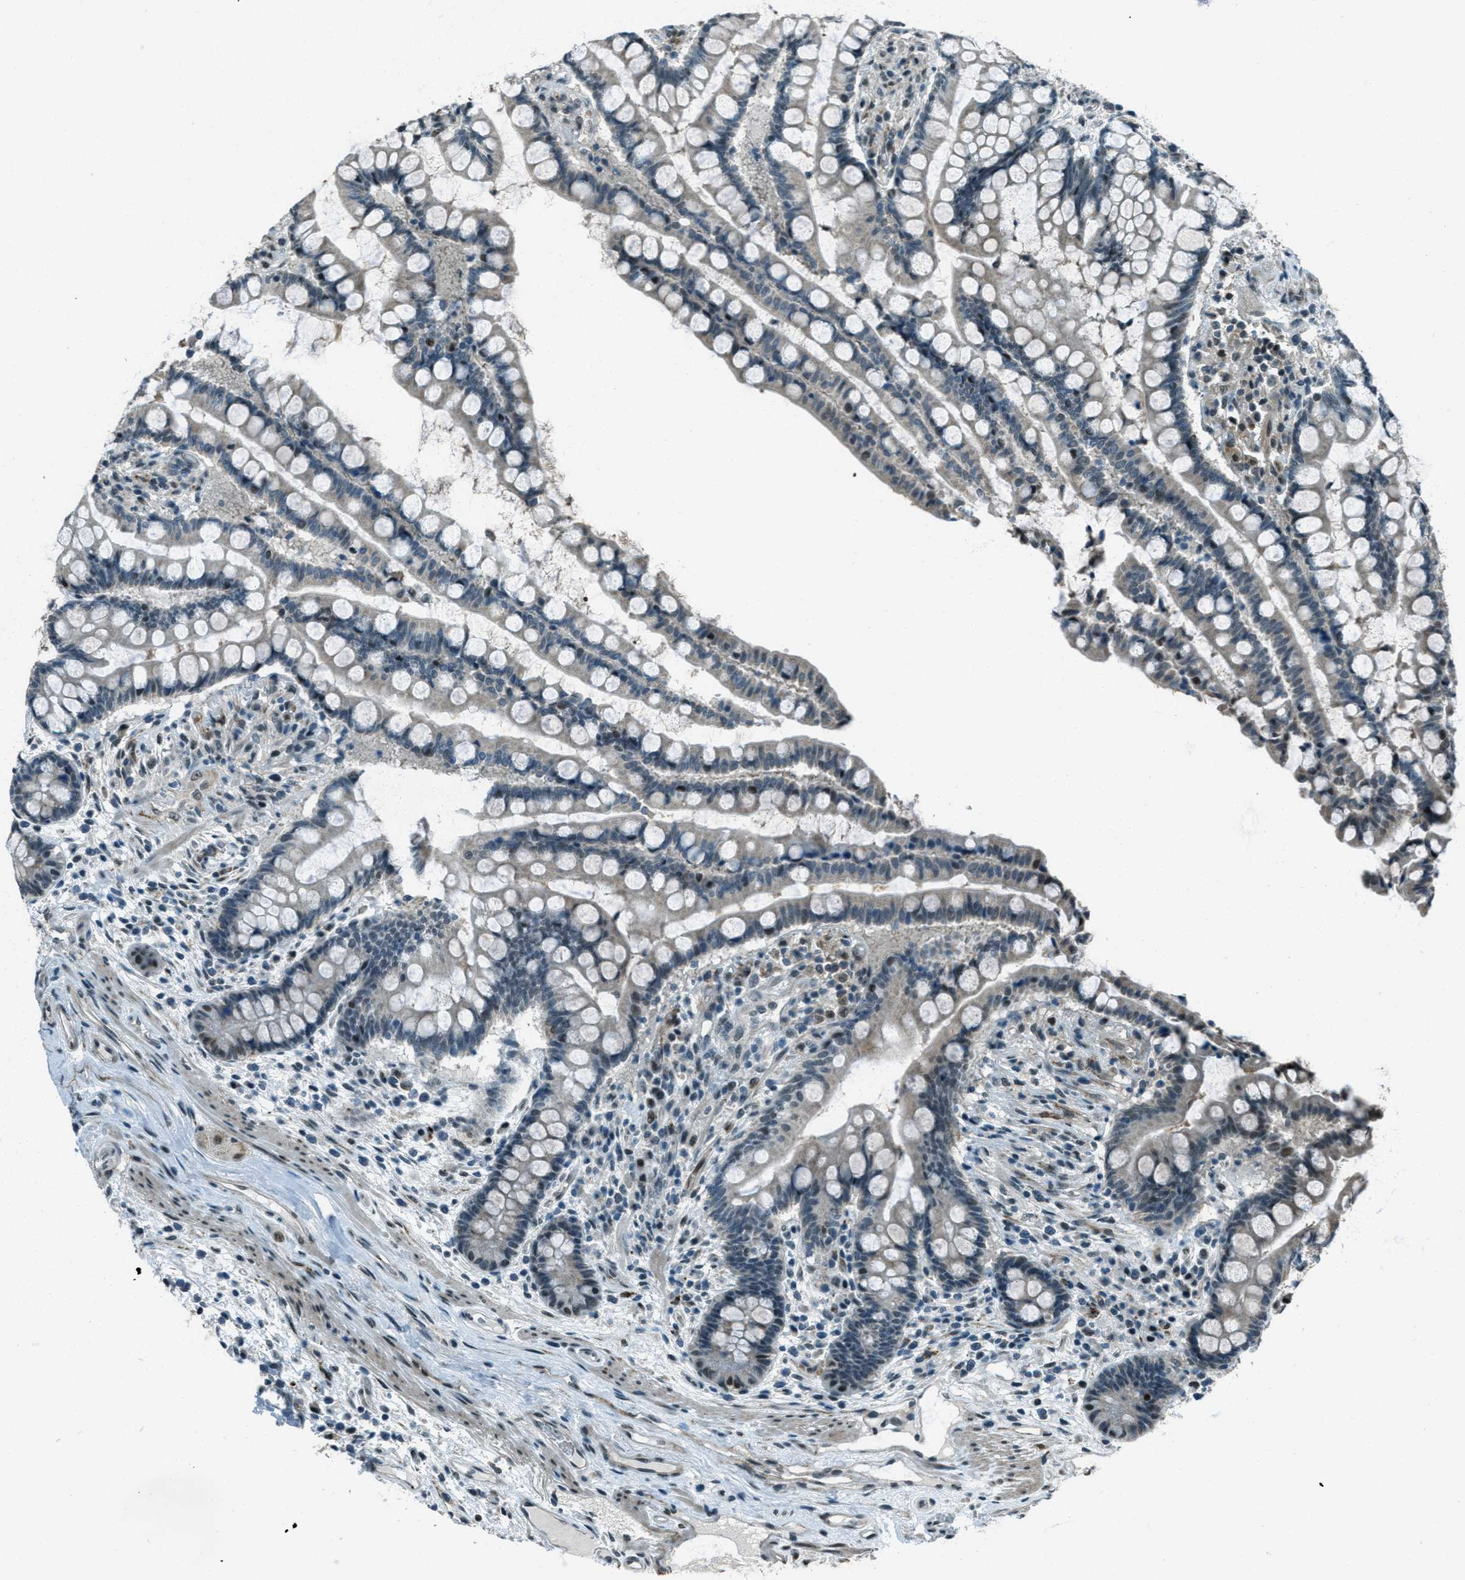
{"staining": {"intensity": "moderate", "quantity": ">75%", "location": "nuclear"}, "tissue": "colon", "cell_type": "Endothelial cells", "image_type": "normal", "snomed": [{"axis": "morphology", "description": "Normal tissue, NOS"}, {"axis": "topography", "description": "Colon"}], "caption": "A high-resolution image shows IHC staining of benign colon, which displays moderate nuclear positivity in approximately >75% of endothelial cells. The staining is performed using DAB brown chromogen to label protein expression. The nuclei are counter-stained blue using hematoxylin.", "gene": "TARDBP", "patient": {"sex": "male", "age": 73}}